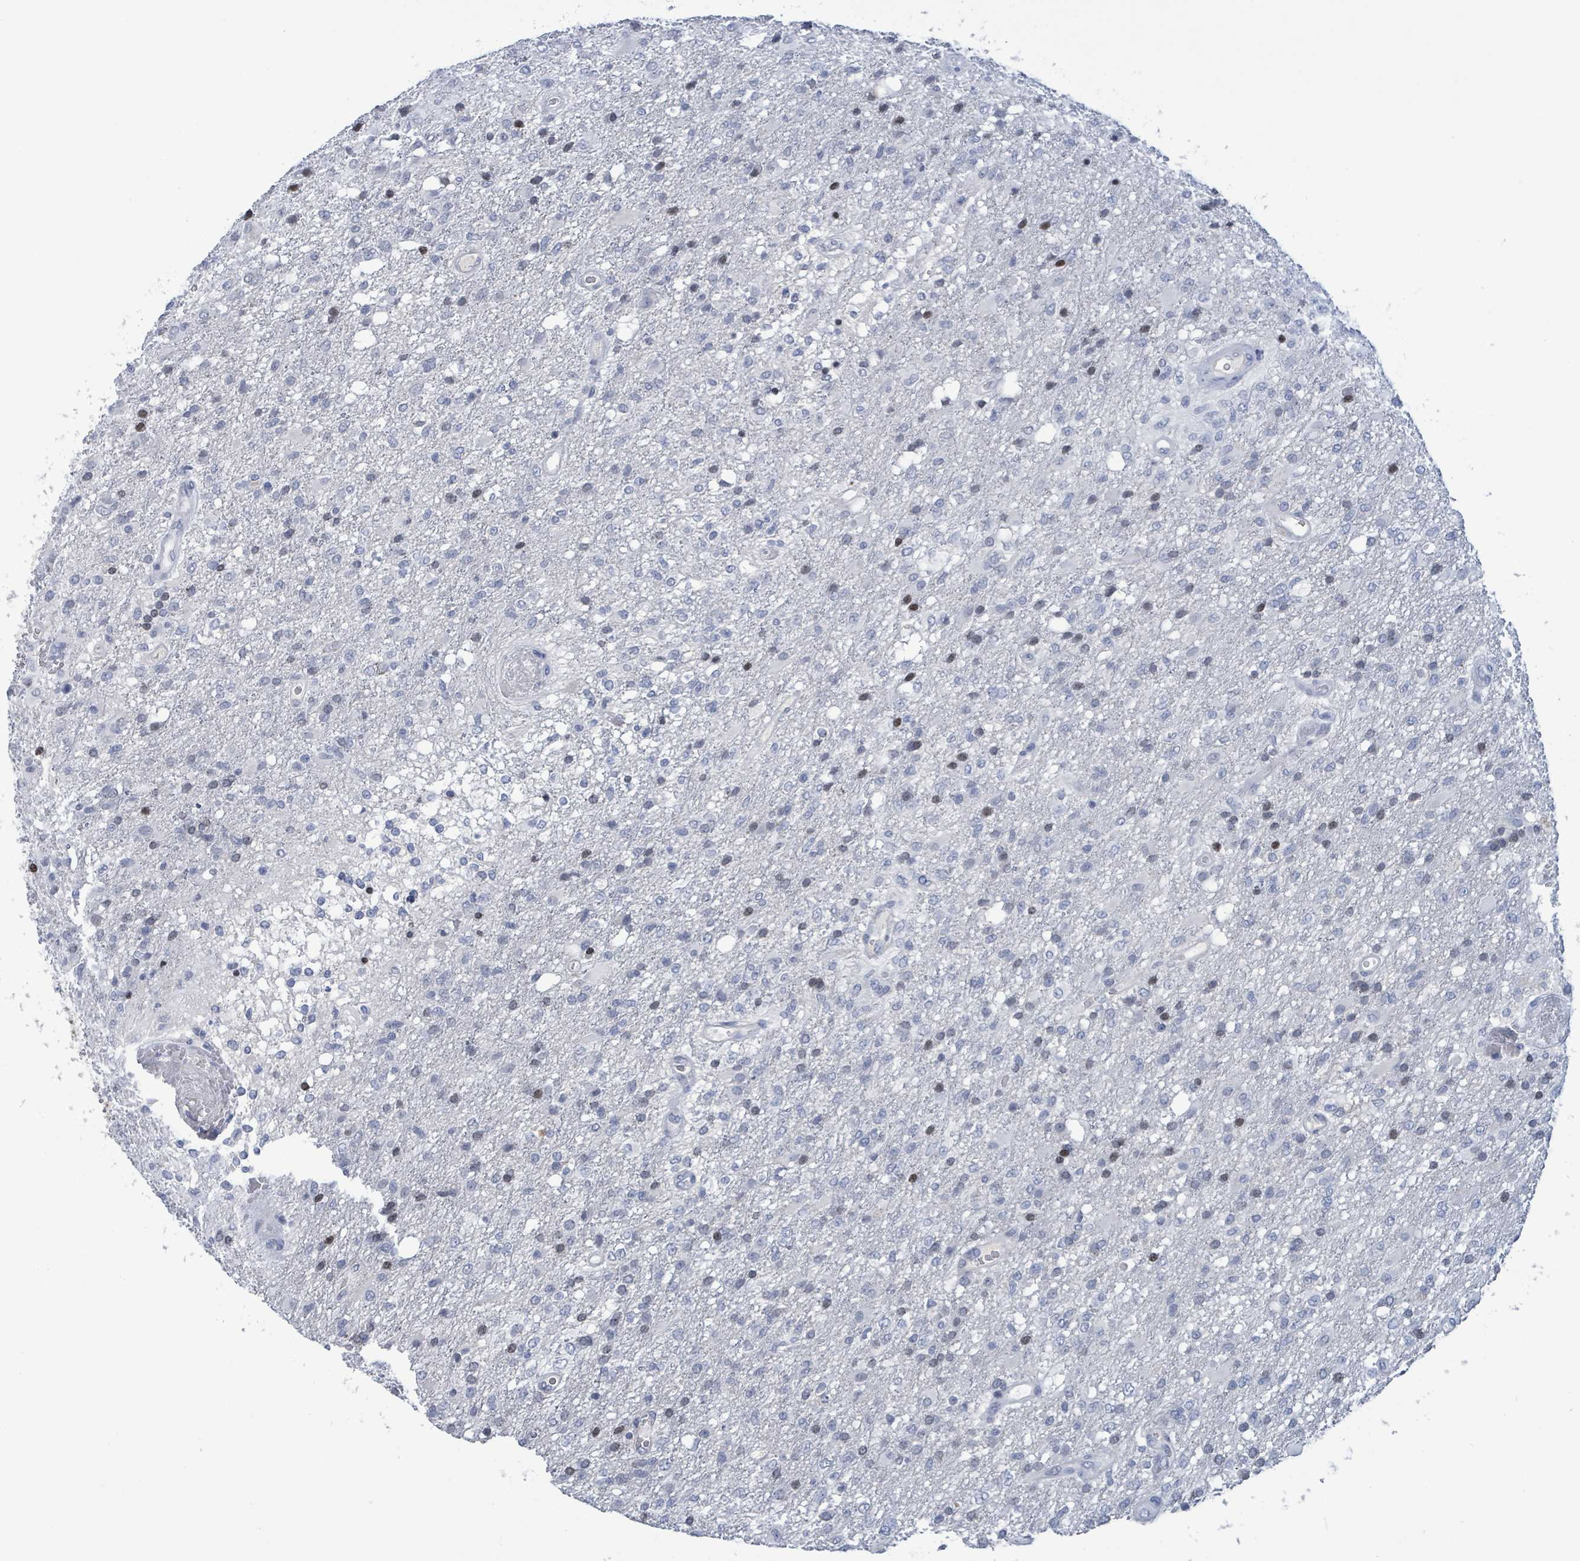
{"staining": {"intensity": "negative", "quantity": "none", "location": "none"}, "tissue": "glioma", "cell_type": "Tumor cells", "image_type": "cancer", "snomed": [{"axis": "morphology", "description": "Glioma, malignant, High grade"}, {"axis": "topography", "description": "Brain"}], "caption": "The immunohistochemistry (IHC) image has no significant positivity in tumor cells of malignant glioma (high-grade) tissue.", "gene": "NTN3", "patient": {"sex": "female", "age": 74}}